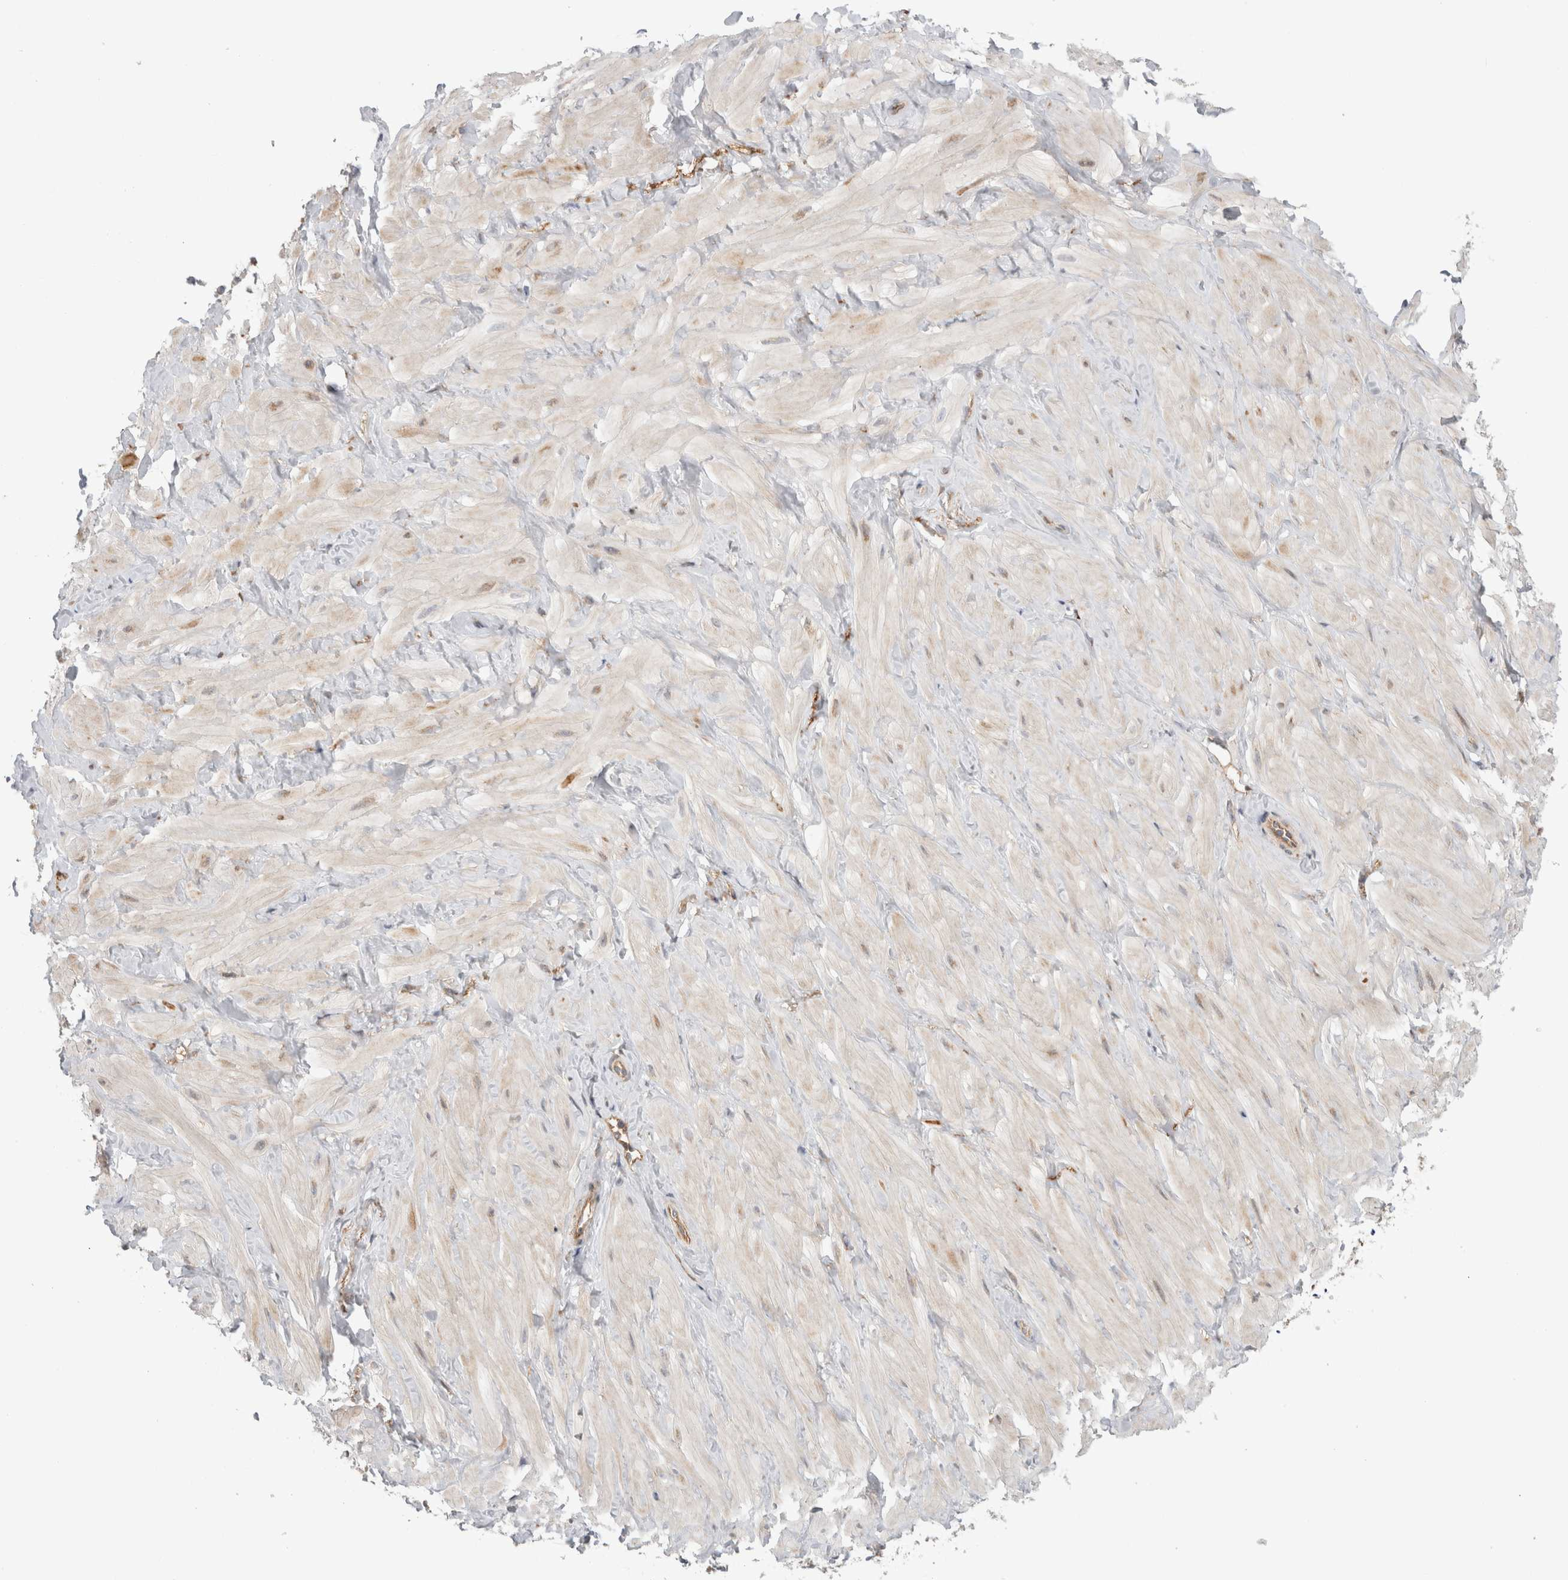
{"staining": {"intensity": "negative", "quantity": "none", "location": "none"}, "tissue": "adipose tissue", "cell_type": "Adipocytes", "image_type": "normal", "snomed": [{"axis": "morphology", "description": "Normal tissue, NOS"}, {"axis": "topography", "description": "Adipose tissue"}, {"axis": "topography", "description": "Vascular tissue"}, {"axis": "topography", "description": "Peripheral nerve tissue"}], "caption": "High power microscopy micrograph of an IHC photomicrograph of benign adipose tissue, revealing no significant staining in adipocytes. Brightfield microscopy of IHC stained with DAB (brown) and hematoxylin (blue), captured at high magnification.", "gene": "TAFA5", "patient": {"sex": "male", "age": 25}}